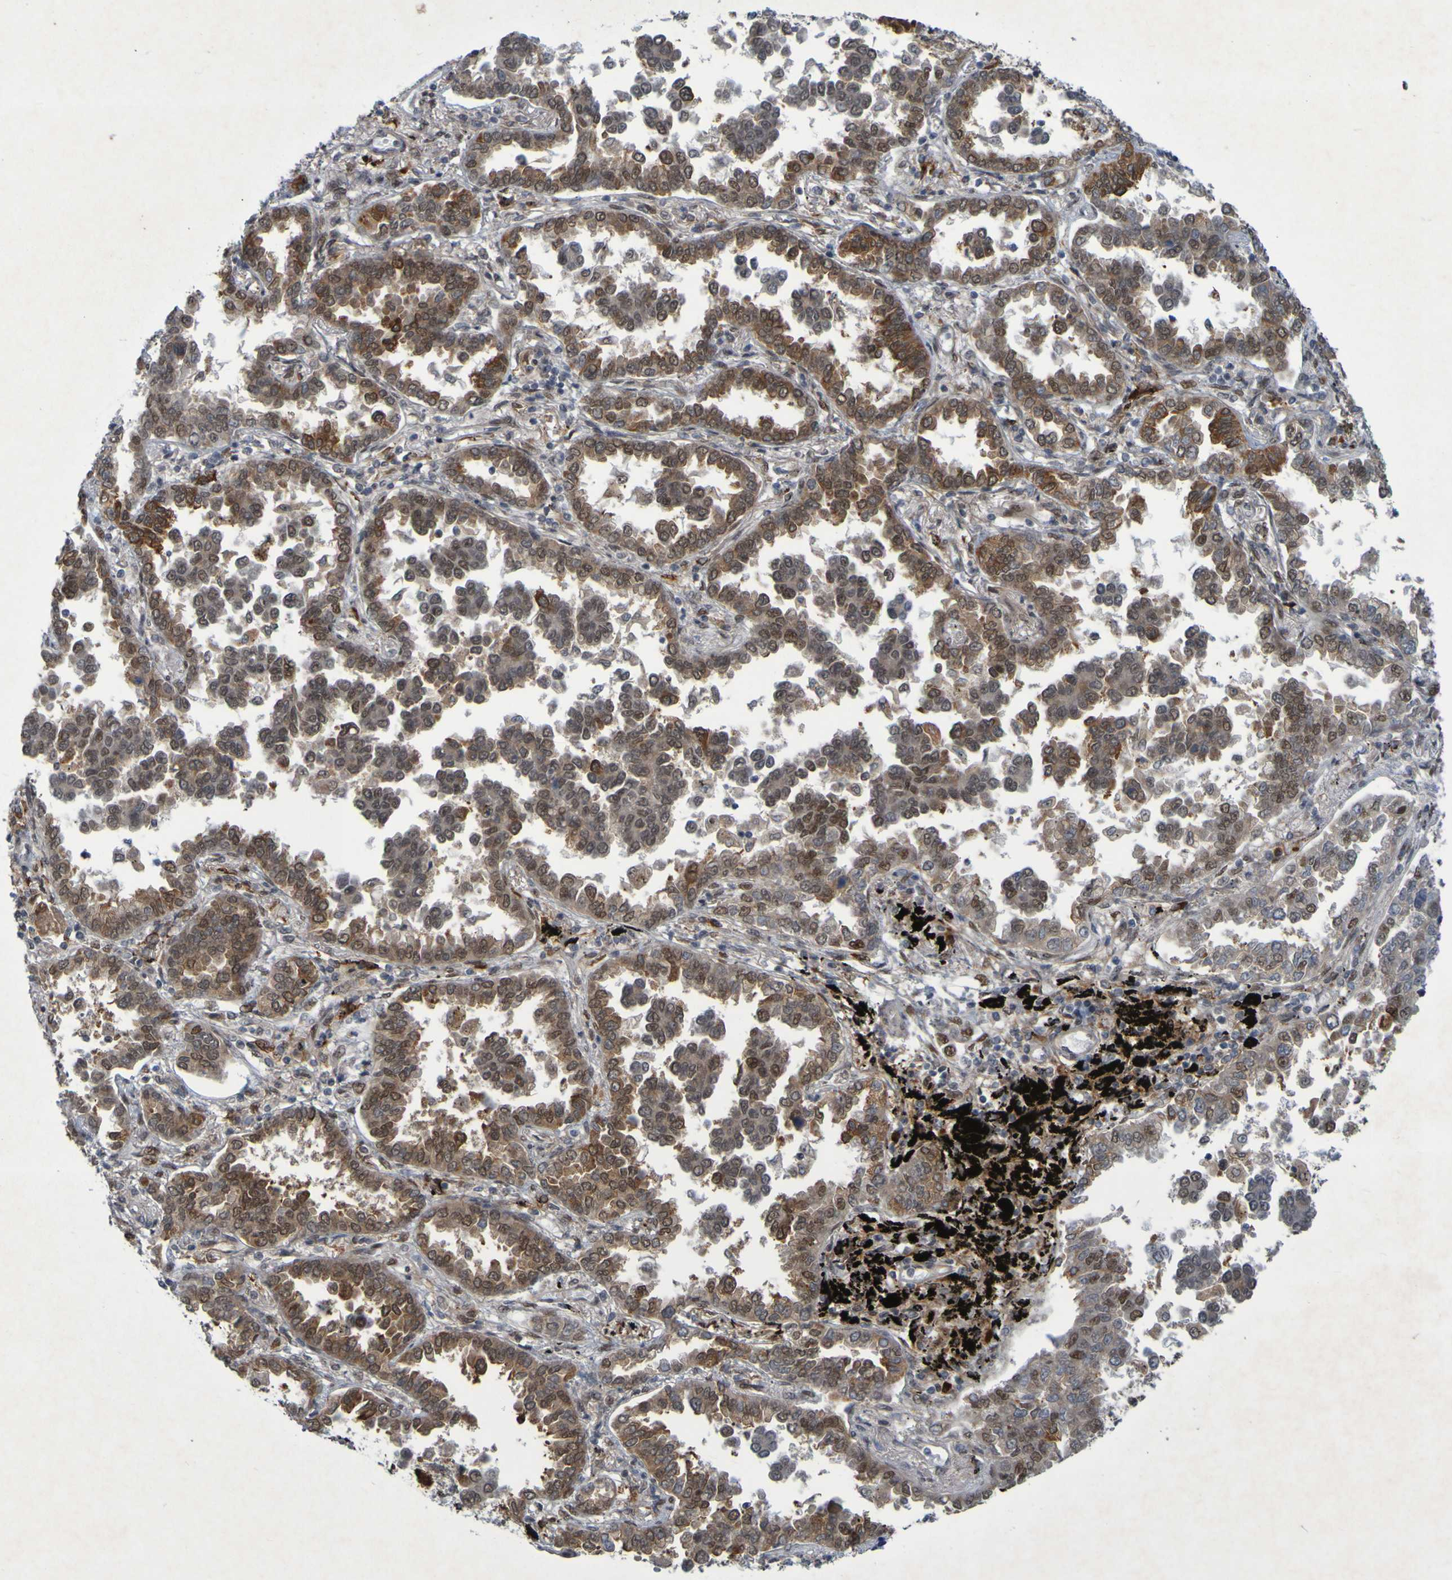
{"staining": {"intensity": "moderate", "quantity": ">75%", "location": "cytoplasmic/membranous,nuclear"}, "tissue": "lung cancer", "cell_type": "Tumor cells", "image_type": "cancer", "snomed": [{"axis": "morphology", "description": "Normal tissue, NOS"}, {"axis": "morphology", "description": "Adenocarcinoma, NOS"}, {"axis": "topography", "description": "Lung"}], "caption": "Lung cancer stained with a protein marker reveals moderate staining in tumor cells.", "gene": "MCPH1", "patient": {"sex": "male", "age": 59}}